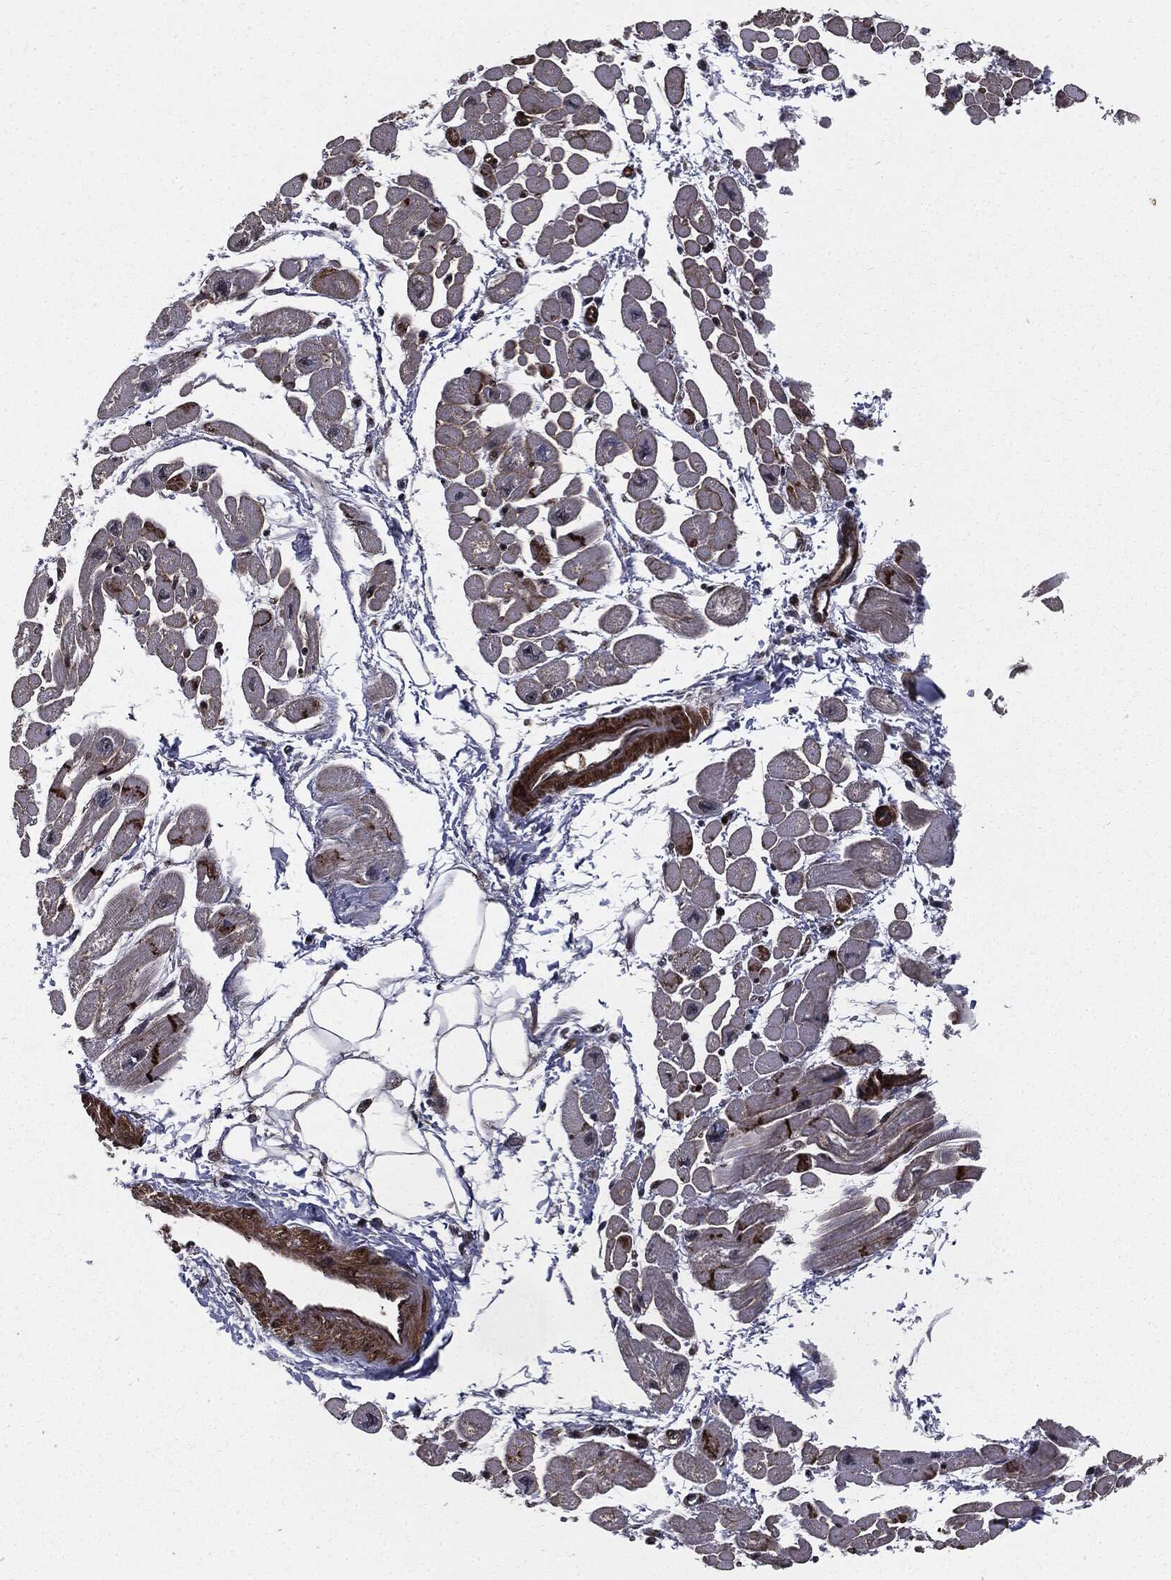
{"staining": {"intensity": "strong", "quantity": ">75%", "location": "cytoplasmic/membranous"}, "tissue": "heart muscle", "cell_type": "Cardiomyocytes", "image_type": "normal", "snomed": [{"axis": "morphology", "description": "Normal tissue, NOS"}, {"axis": "topography", "description": "Heart"}], "caption": "Immunohistochemistry (IHC) (DAB) staining of benign heart muscle shows strong cytoplasmic/membranous protein expression in approximately >75% of cardiomyocytes.", "gene": "PTPA", "patient": {"sex": "male", "age": 66}}